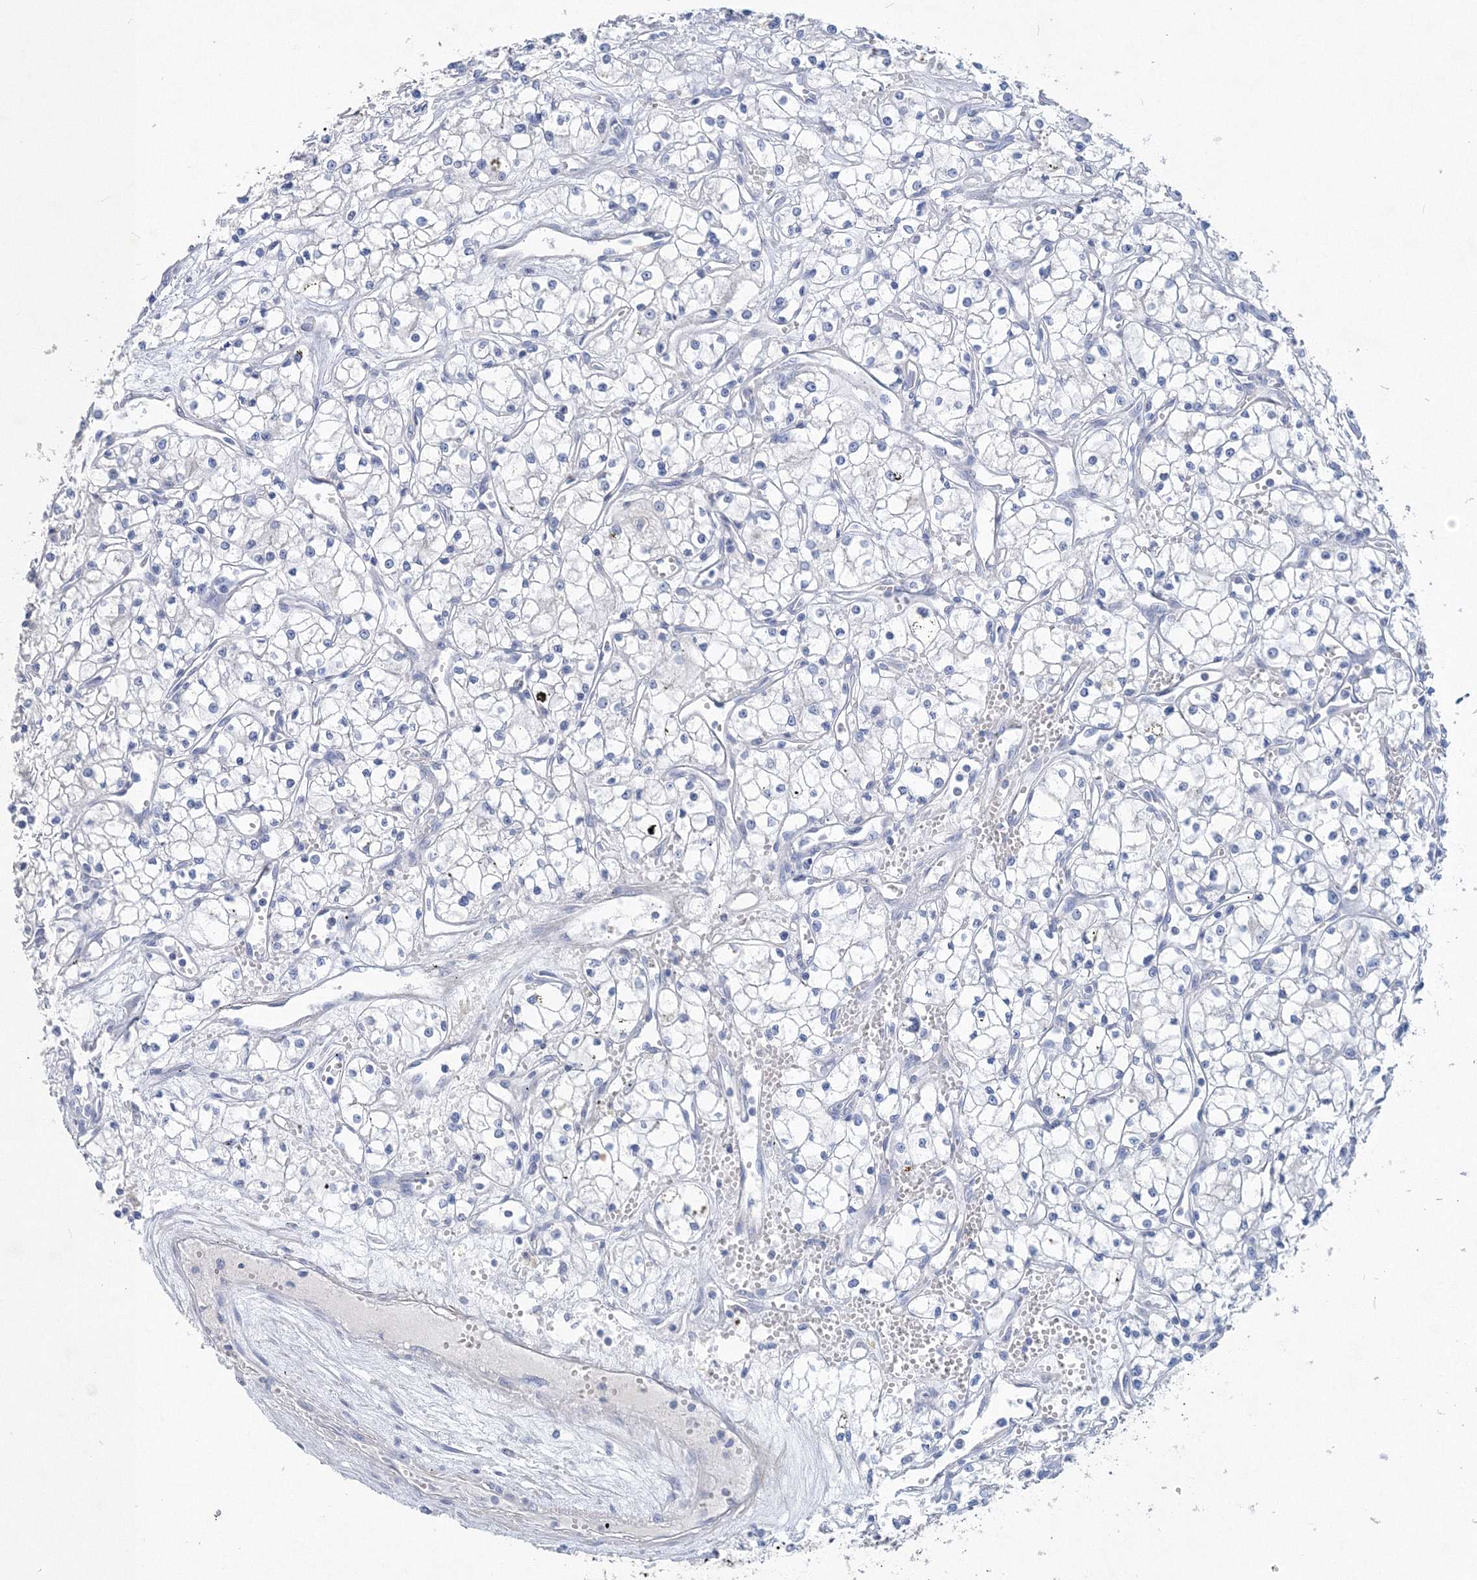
{"staining": {"intensity": "negative", "quantity": "none", "location": "none"}, "tissue": "renal cancer", "cell_type": "Tumor cells", "image_type": "cancer", "snomed": [{"axis": "morphology", "description": "Adenocarcinoma, NOS"}, {"axis": "topography", "description": "Kidney"}], "caption": "A high-resolution image shows IHC staining of renal cancer (adenocarcinoma), which displays no significant staining in tumor cells.", "gene": "OSBPL6", "patient": {"sex": "male", "age": 59}}